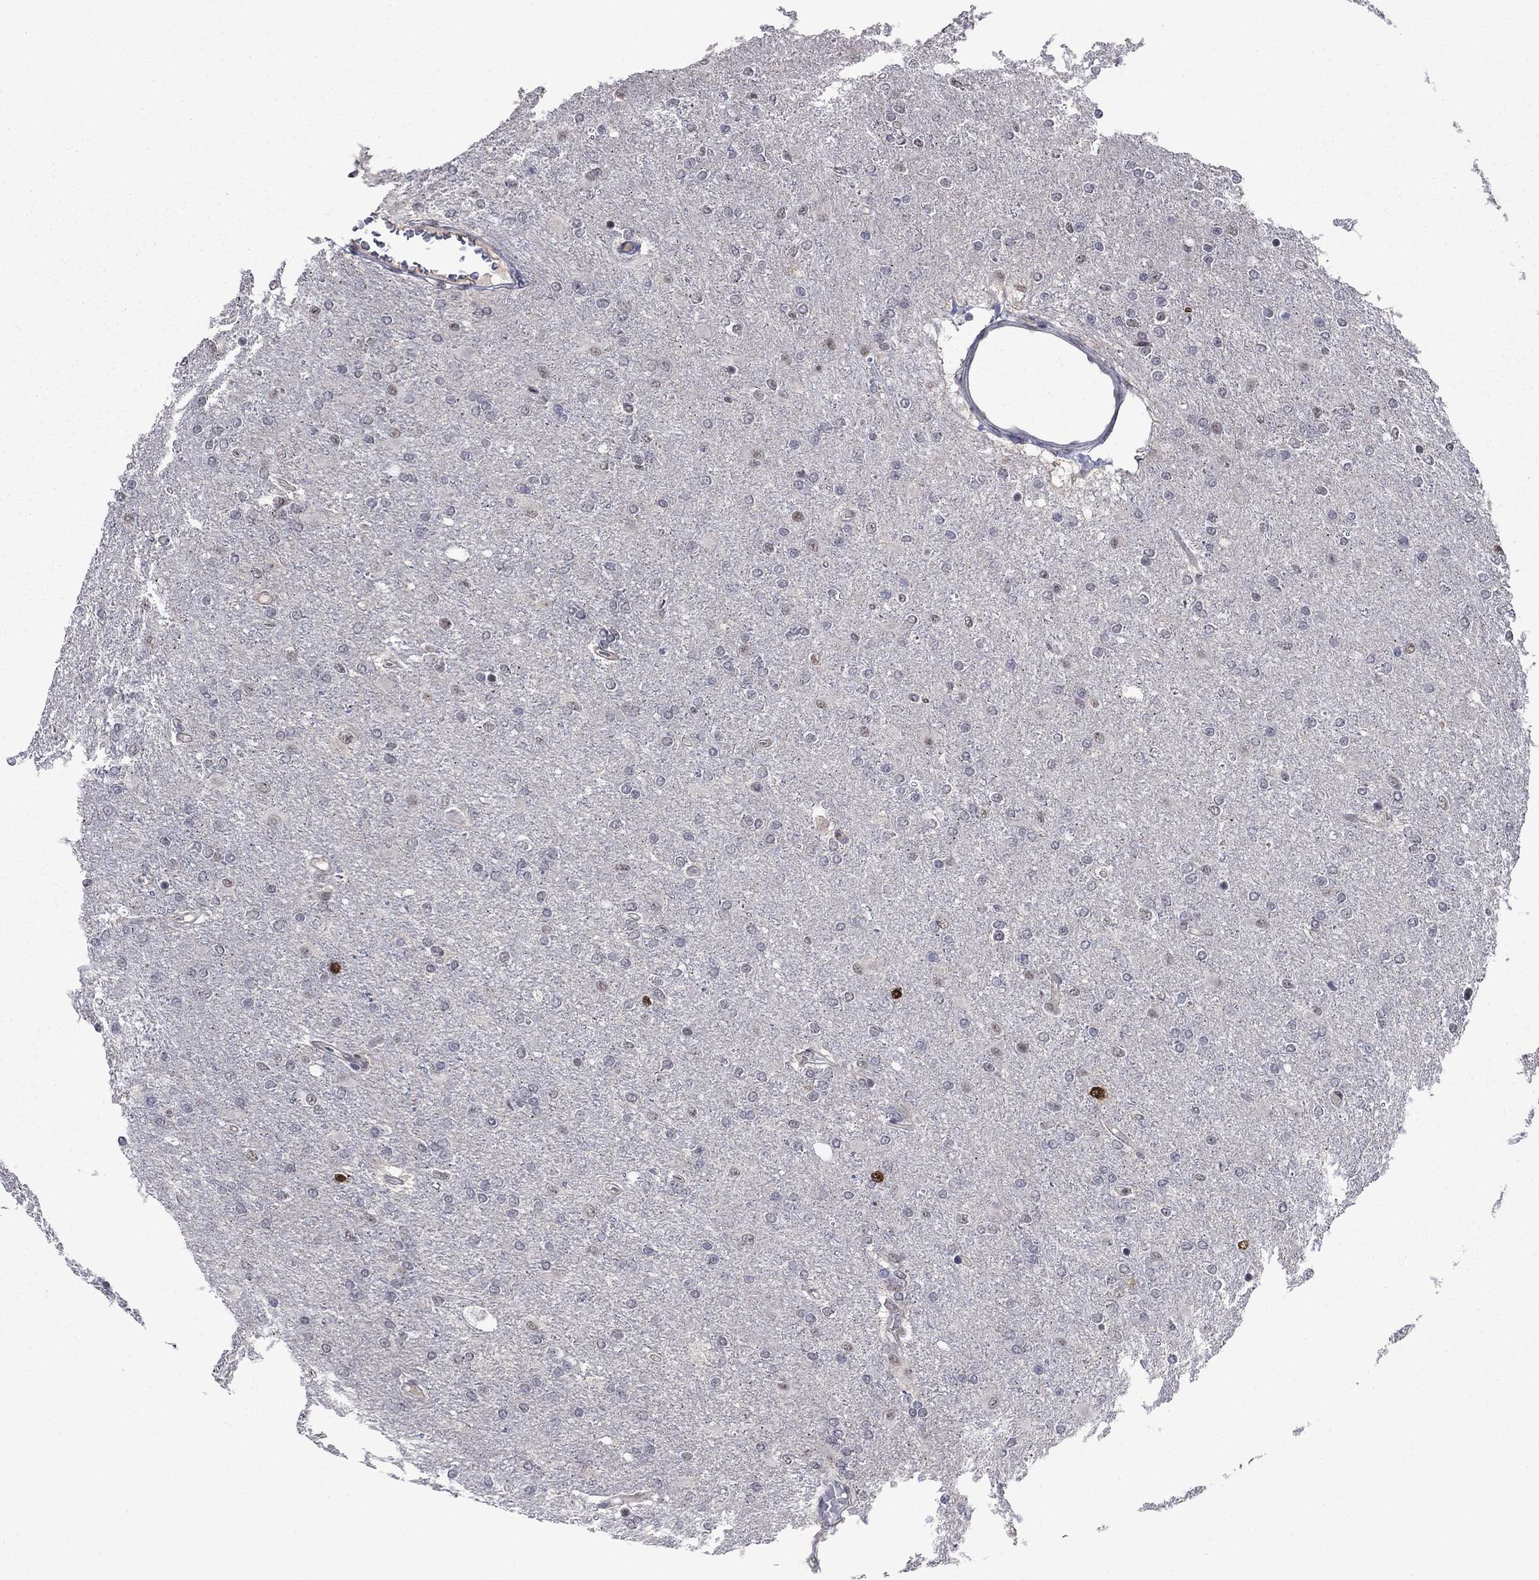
{"staining": {"intensity": "strong", "quantity": "<25%", "location": "nuclear"}, "tissue": "glioma", "cell_type": "Tumor cells", "image_type": "cancer", "snomed": [{"axis": "morphology", "description": "Glioma, malignant, High grade"}, {"axis": "topography", "description": "Cerebral cortex"}], "caption": "IHC (DAB (3,3'-diaminobenzidine)) staining of human malignant high-grade glioma displays strong nuclear protein staining in about <25% of tumor cells.", "gene": "CDCA5", "patient": {"sex": "male", "age": 70}}